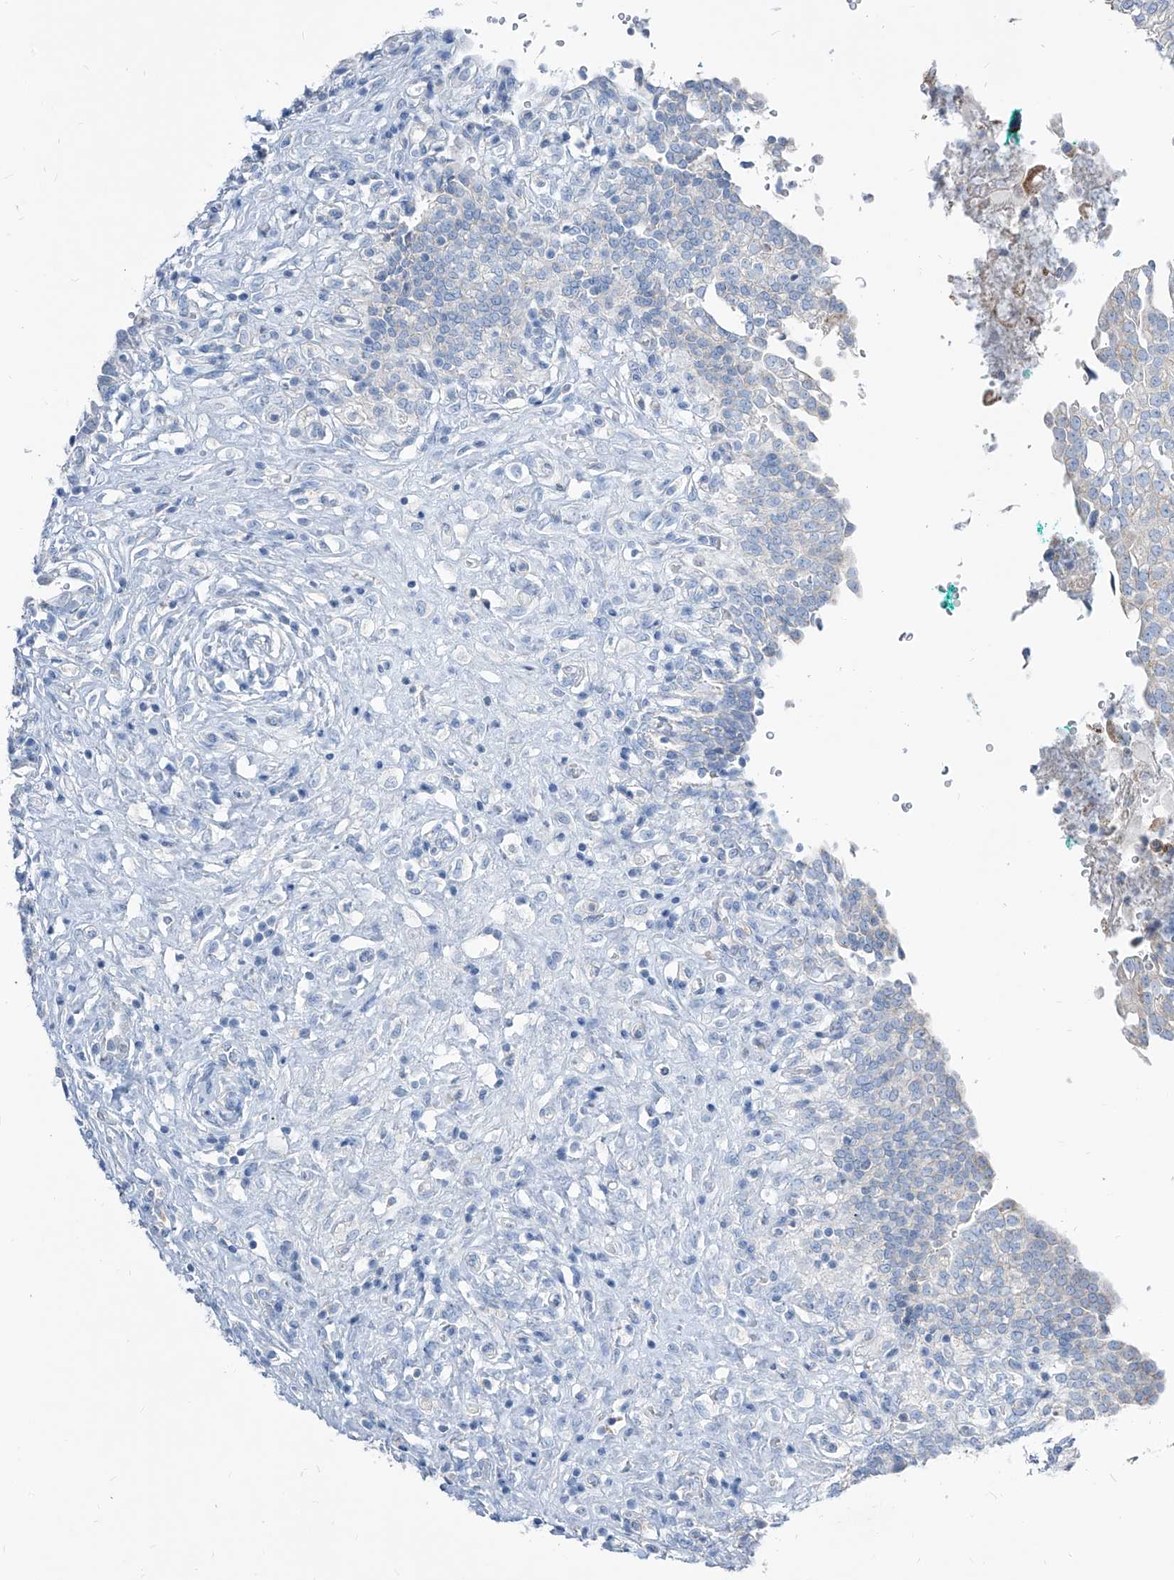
{"staining": {"intensity": "negative", "quantity": "none", "location": "none"}, "tissue": "urinary bladder", "cell_type": "Urothelial cells", "image_type": "normal", "snomed": [{"axis": "morphology", "description": "Urothelial carcinoma, High grade"}, {"axis": "topography", "description": "Urinary bladder"}], "caption": "Immunohistochemistry (IHC) micrograph of benign urinary bladder: human urinary bladder stained with DAB exhibits no significant protein positivity in urothelial cells. Nuclei are stained in blue.", "gene": "AGPS", "patient": {"sex": "male", "age": 46}}